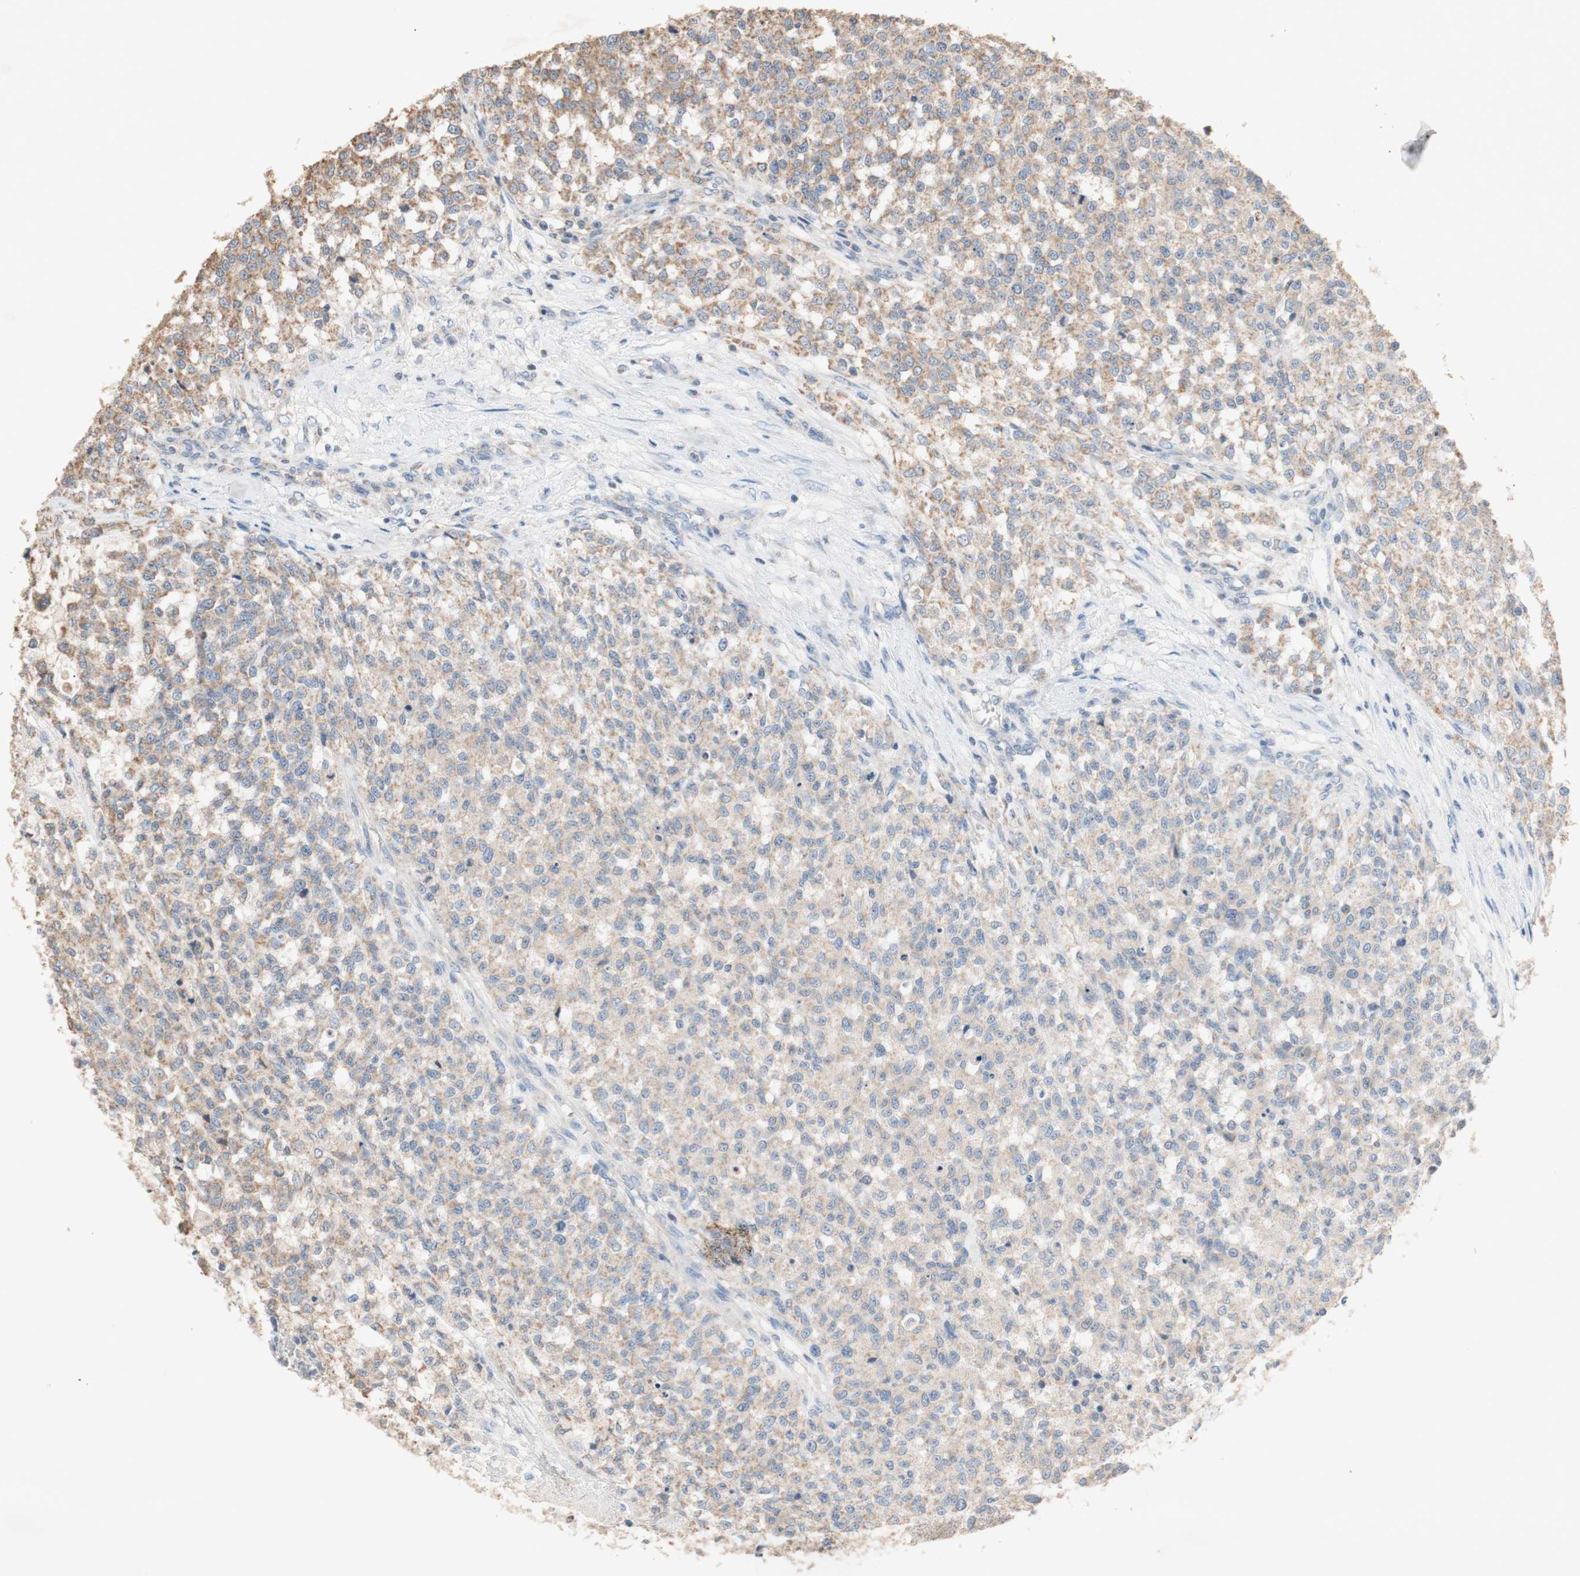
{"staining": {"intensity": "moderate", "quantity": "25%-75%", "location": "cytoplasmic/membranous"}, "tissue": "testis cancer", "cell_type": "Tumor cells", "image_type": "cancer", "snomed": [{"axis": "morphology", "description": "Seminoma, NOS"}, {"axis": "topography", "description": "Testis"}], "caption": "Immunohistochemical staining of human testis cancer displays medium levels of moderate cytoplasmic/membranous protein positivity in approximately 25%-75% of tumor cells.", "gene": "PTGIS", "patient": {"sex": "male", "age": 59}}